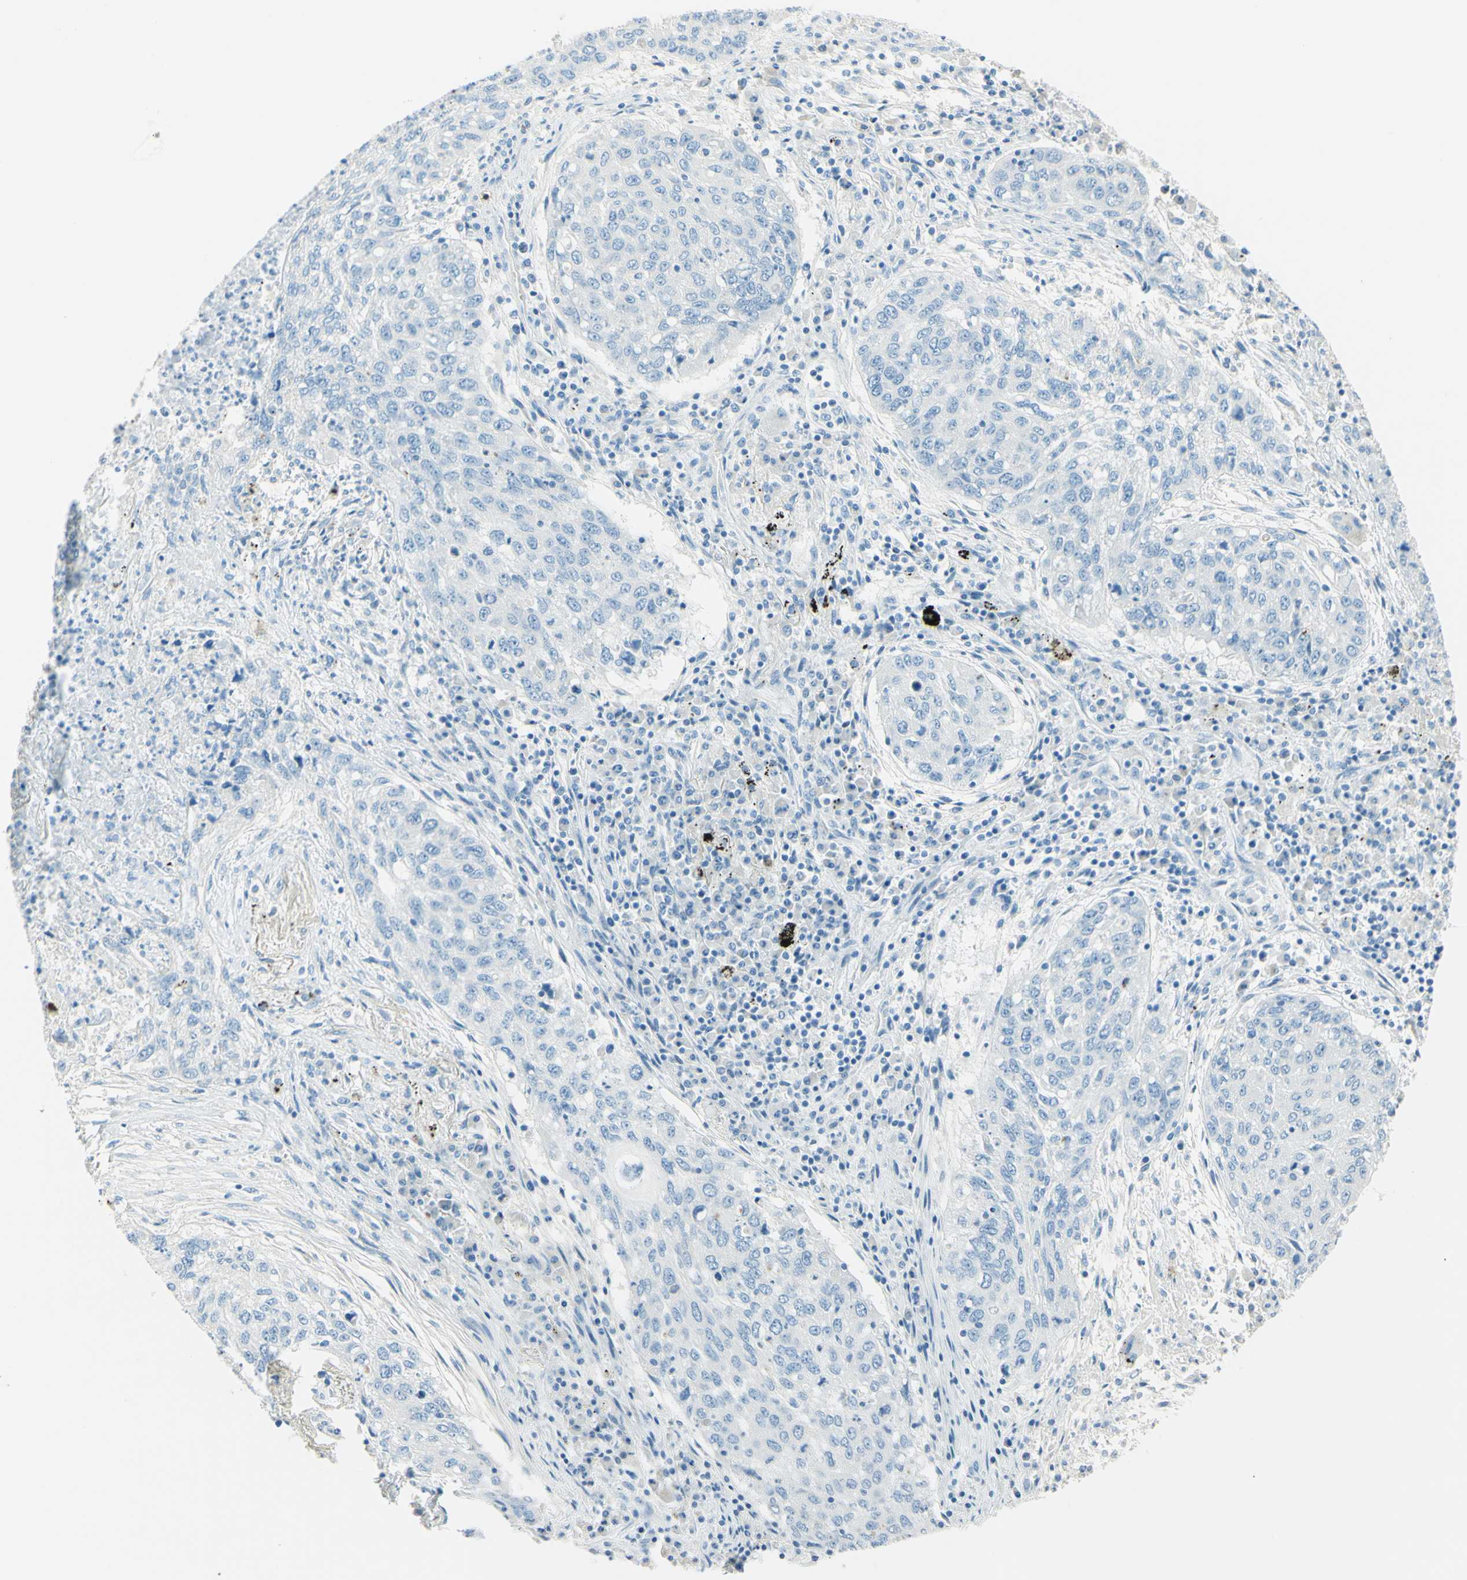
{"staining": {"intensity": "negative", "quantity": "none", "location": "none"}, "tissue": "lung cancer", "cell_type": "Tumor cells", "image_type": "cancer", "snomed": [{"axis": "morphology", "description": "Squamous cell carcinoma, NOS"}, {"axis": "topography", "description": "Lung"}], "caption": "High magnification brightfield microscopy of squamous cell carcinoma (lung) stained with DAB (3,3'-diaminobenzidine) (brown) and counterstained with hematoxylin (blue): tumor cells show no significant staining. The staining was performed using DAB (3,3'-diaminobenzidine) to visualize the protein expression in brown, while the nuclei were stained in blue with hematoxylin (Magnification: 20x).", "gene": "NCBP2L", "patient": {"sex": "female", "age": 63}}